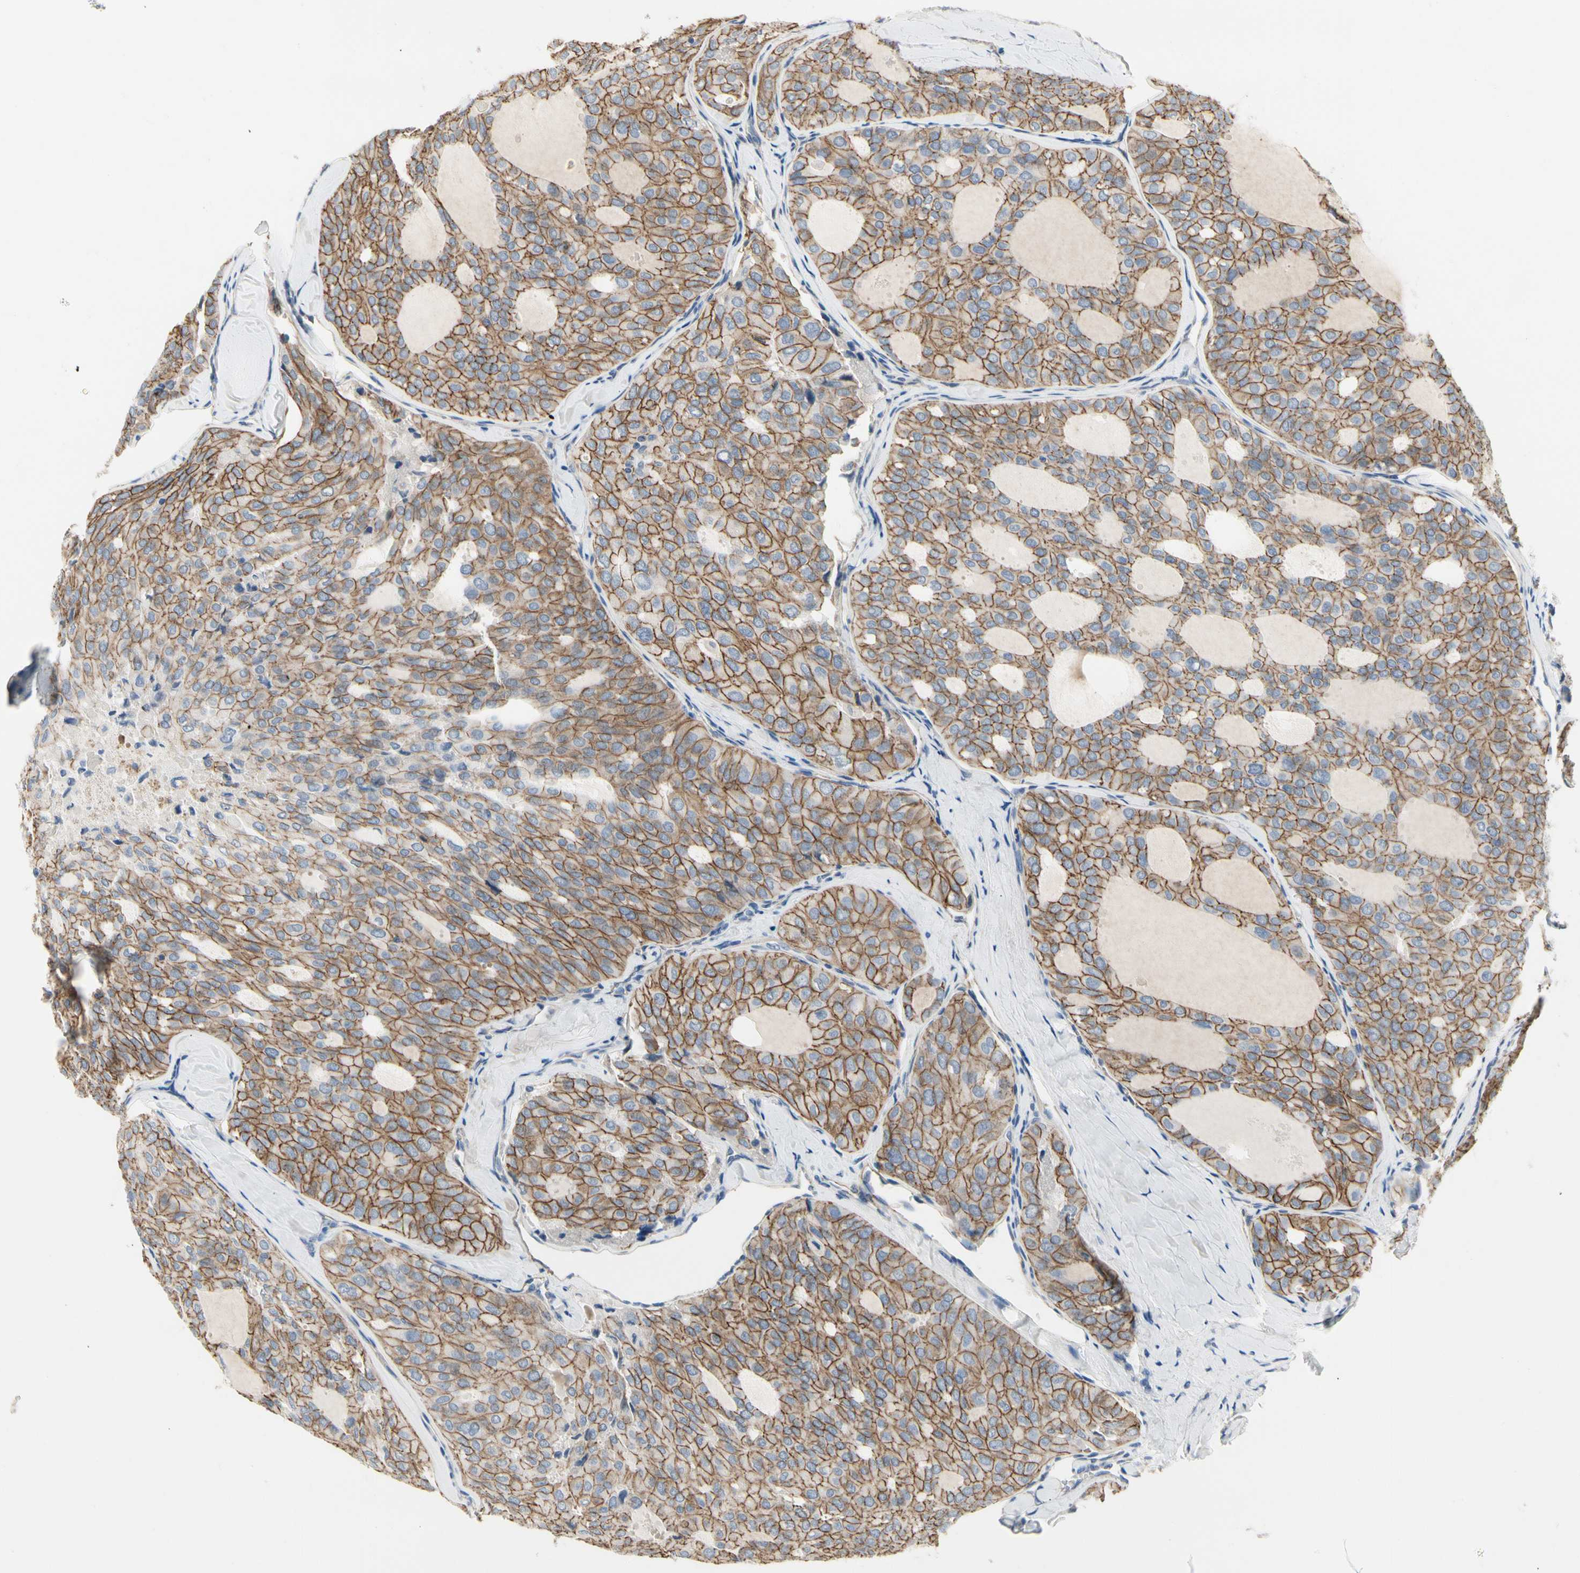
{"staining": {"intensity": "weak", "quantity": "25%-75%", "location": "cytoplasmic/membranous"}, "tissue": "thyroid cancer", "cell_type": "Tumor cells", "image_type": "cancer", "snomed": [{"axis": "morphology", "description": "Follicular adenoma carcinoma, NOS"}, {"axis": "topography", "description": "Thyroid gland"}], "caption": "Immunohistochemical staining of thyroid cancer exhibits weak cytoplasmic/membranous protein expression in approximately 25%-75% of tumor cells.", "gene": "LGR6", "patient": {"sex": "male", "age": 75}}